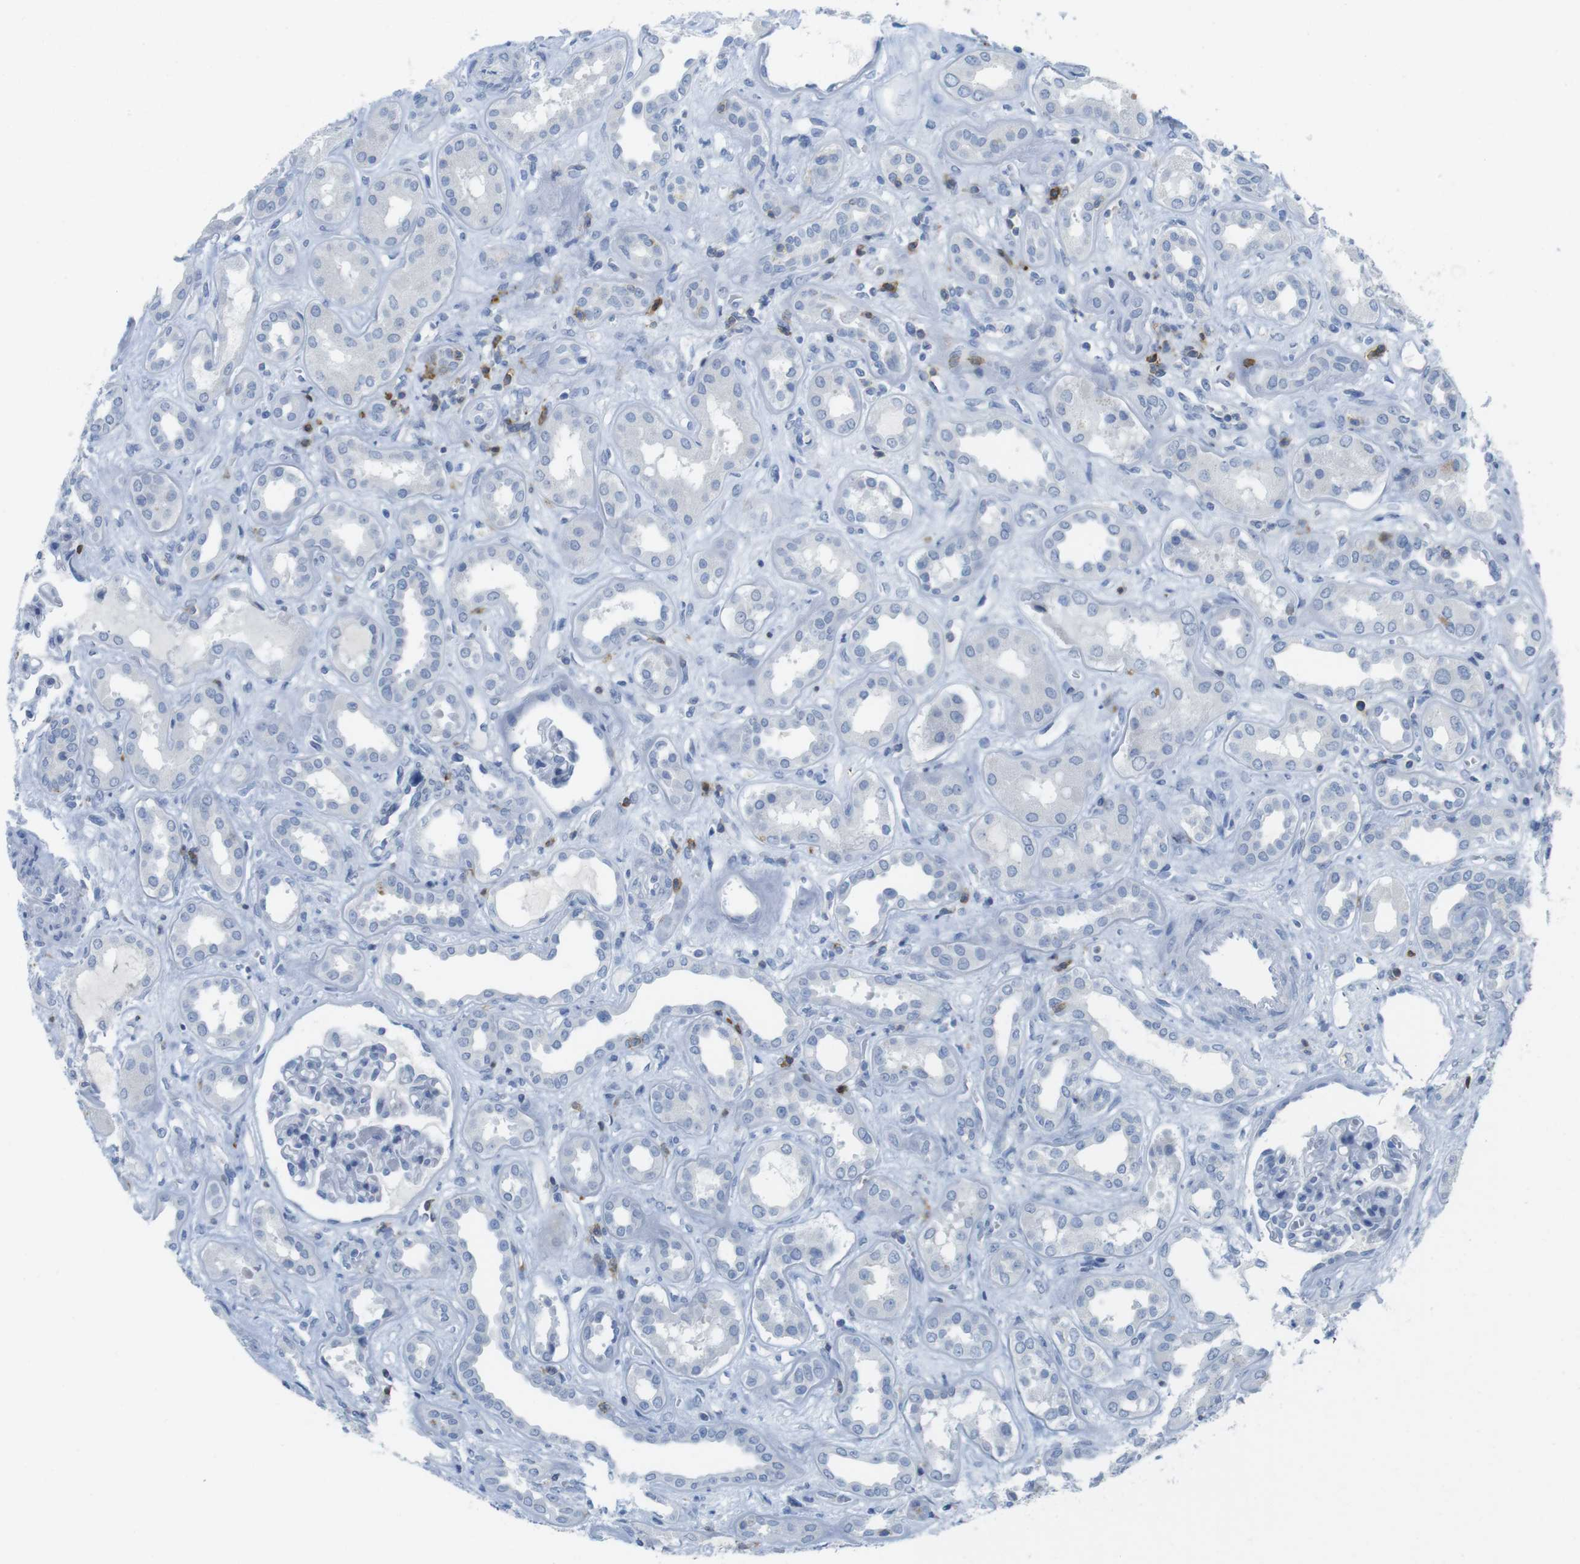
{"staining": {"intensity": "negative", "quantity": "none", "location": "none"}, "tissue": "kidney", "cell_type": "Cells in glomeruli", "image_type": "normal", "snomed": [{"axis": "morphology", "description": "Normal tissue, NOS"}, {"axis": "topography", "description": "Kidney"}], "caption": "The photomicrograph reveals no staining of cells in glomeruli in normal kidney. (Stains: DAB IHC with hematoxylin counter stain, Microscopy: brightfield microscopy at high magnification).", "gene": "CD5", "patient": {"sex": "male", "age": 59}}